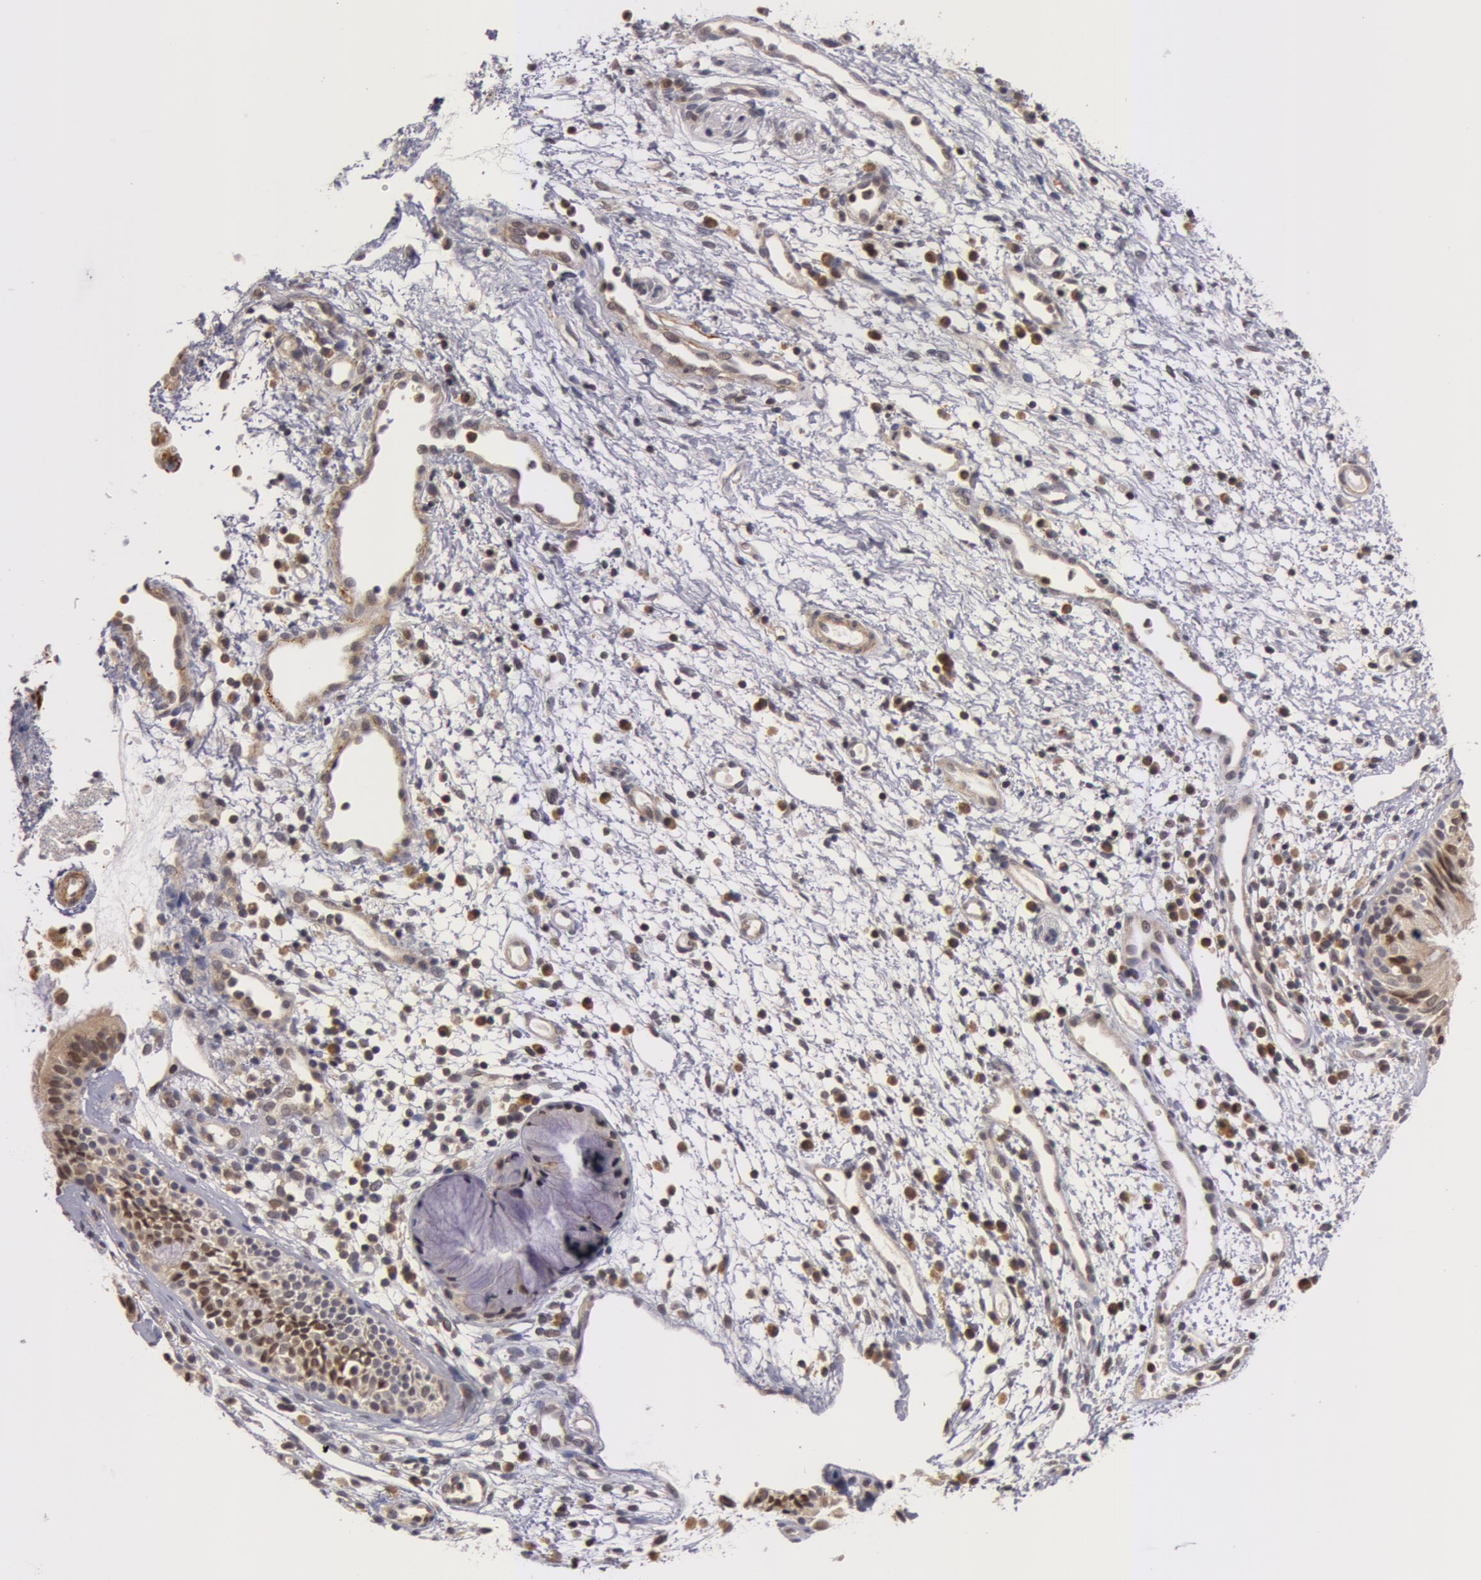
{"staining": {"intensity": "weak", "quantity": "25%-75%", "location": "nuclear"}, "tissue": "nasopharynx", "cell_type": "Respiratory epithelial cells", "image_type": "normal", "snomed": [{"axis": "morphology", "description": "Normal tissue, NOS"}, {"axis": "morphology", "description": "Inflammation, NOS"}, {"axis": "morphology", "description": "Malignant melanoma, Metastatic site"}, {"axis": "topography", "description": "Nasopharynx"}], "caption": "Immunohistochemical staining of normal nasopharynx demonstrates 25%-75% levels of weak nuclear protein positivity in about 25%-75% of respiratory epithelial cells. Using DAB (brown) and hematoxylin (blue) stains, captured at high magnification using brightfield microscopy.", "gene": "ZNF350", "patient": {"sex": "female", "age": 55}}